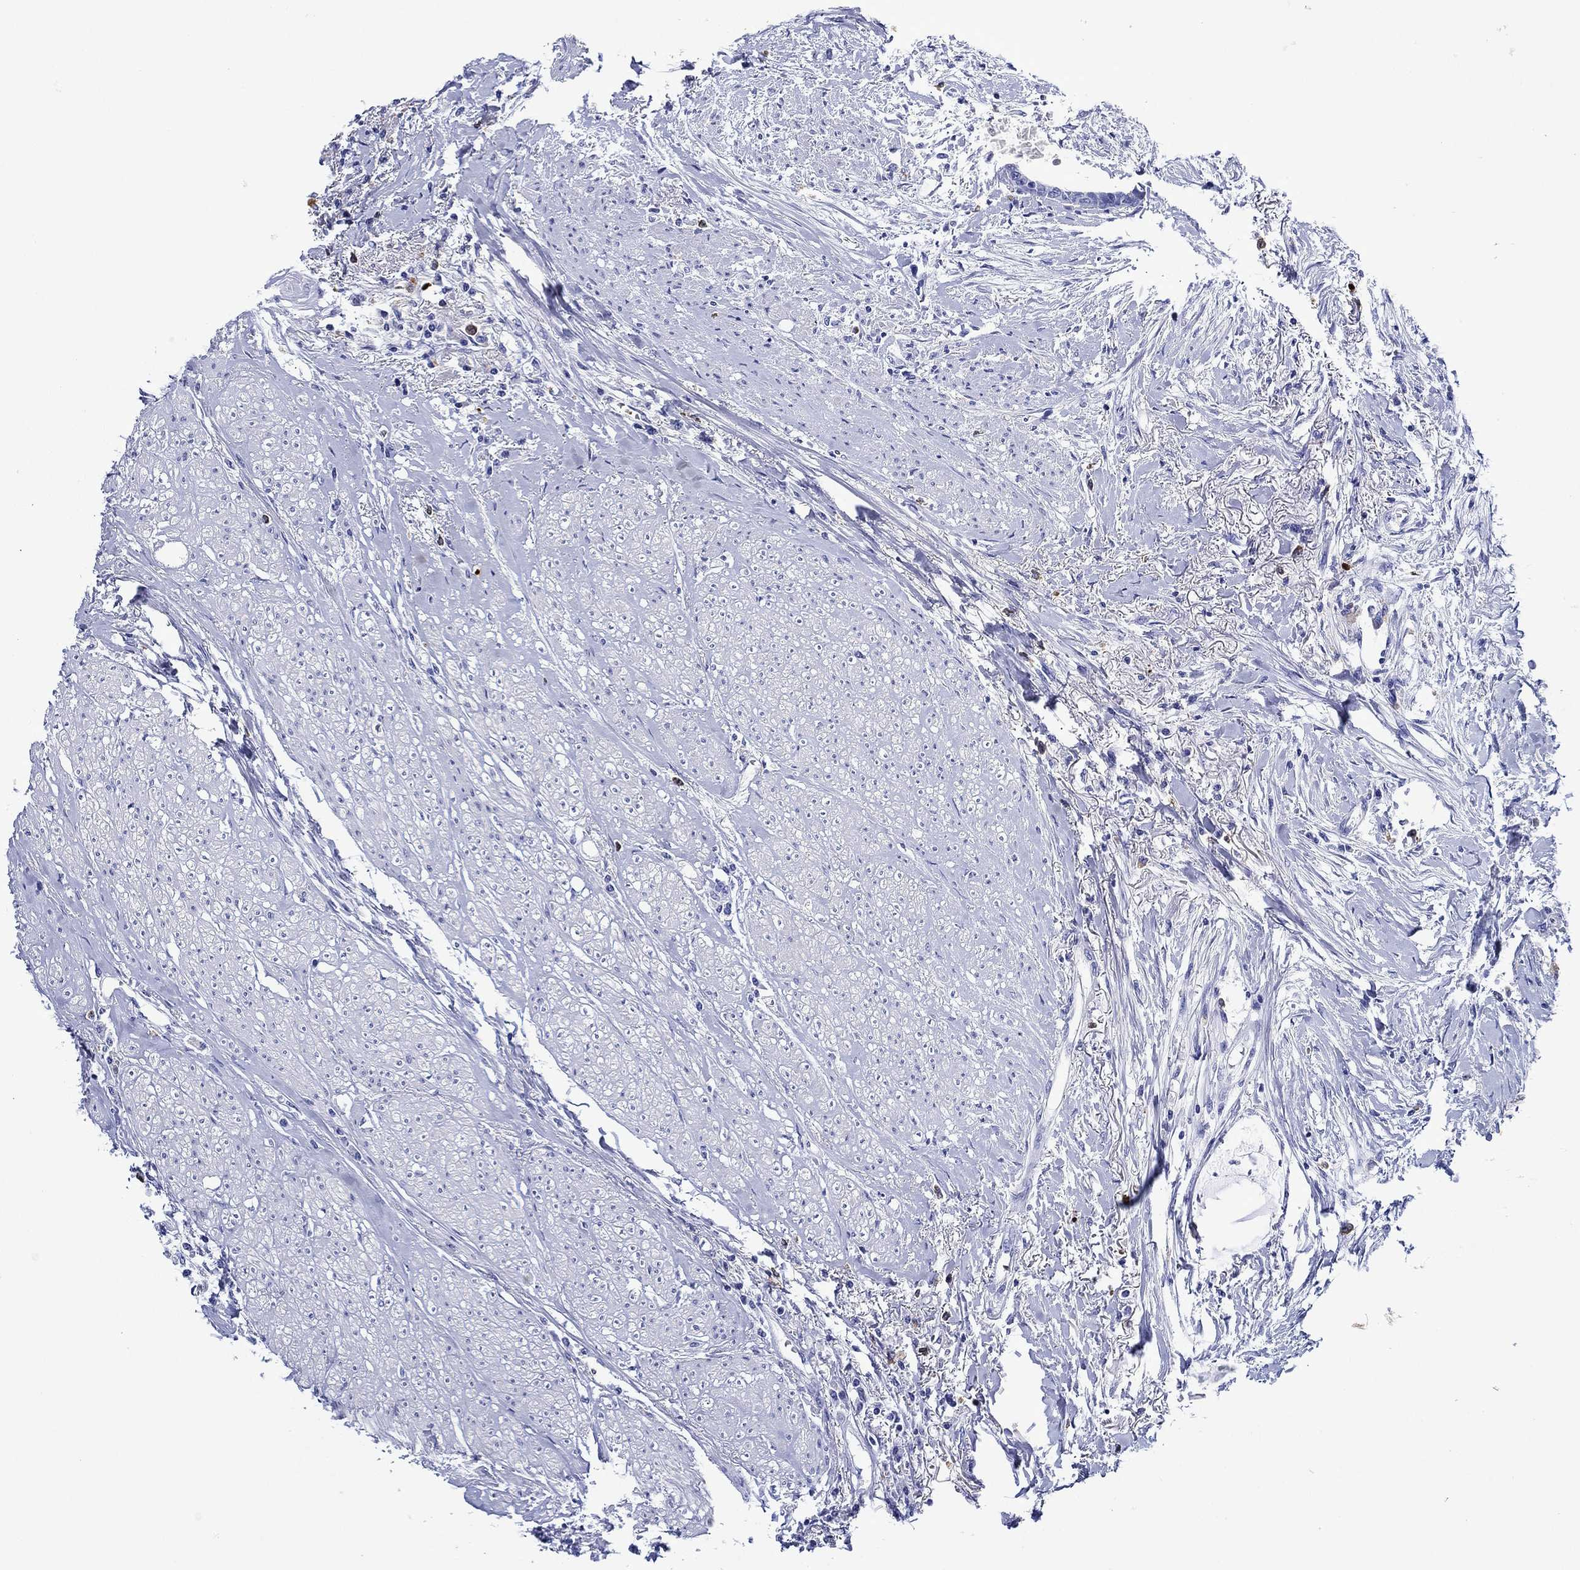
{"staining": {"intensity": "negative", "quantity": "none", "location": "none"}, "tissue": "colorectal cancer", "cell_type": "Tumor cells", "image_type": "cancer", "snomed": [{"axis": "morphology", "description": "Adenocarcinoma, NOS"}, {"axis": "topography", "description": "Rectum"}], "caption": "The immunohistochemistry (IHC) micrograph has no significant expression in tumor cells of adenocarcinoma (colorectal) tissue. The staining is performed using DAB brown chromogen with nuclei counter-stained in using hematoxylin.", "gene": "EPX", "patient": {"sex": "male", "age": 59}}